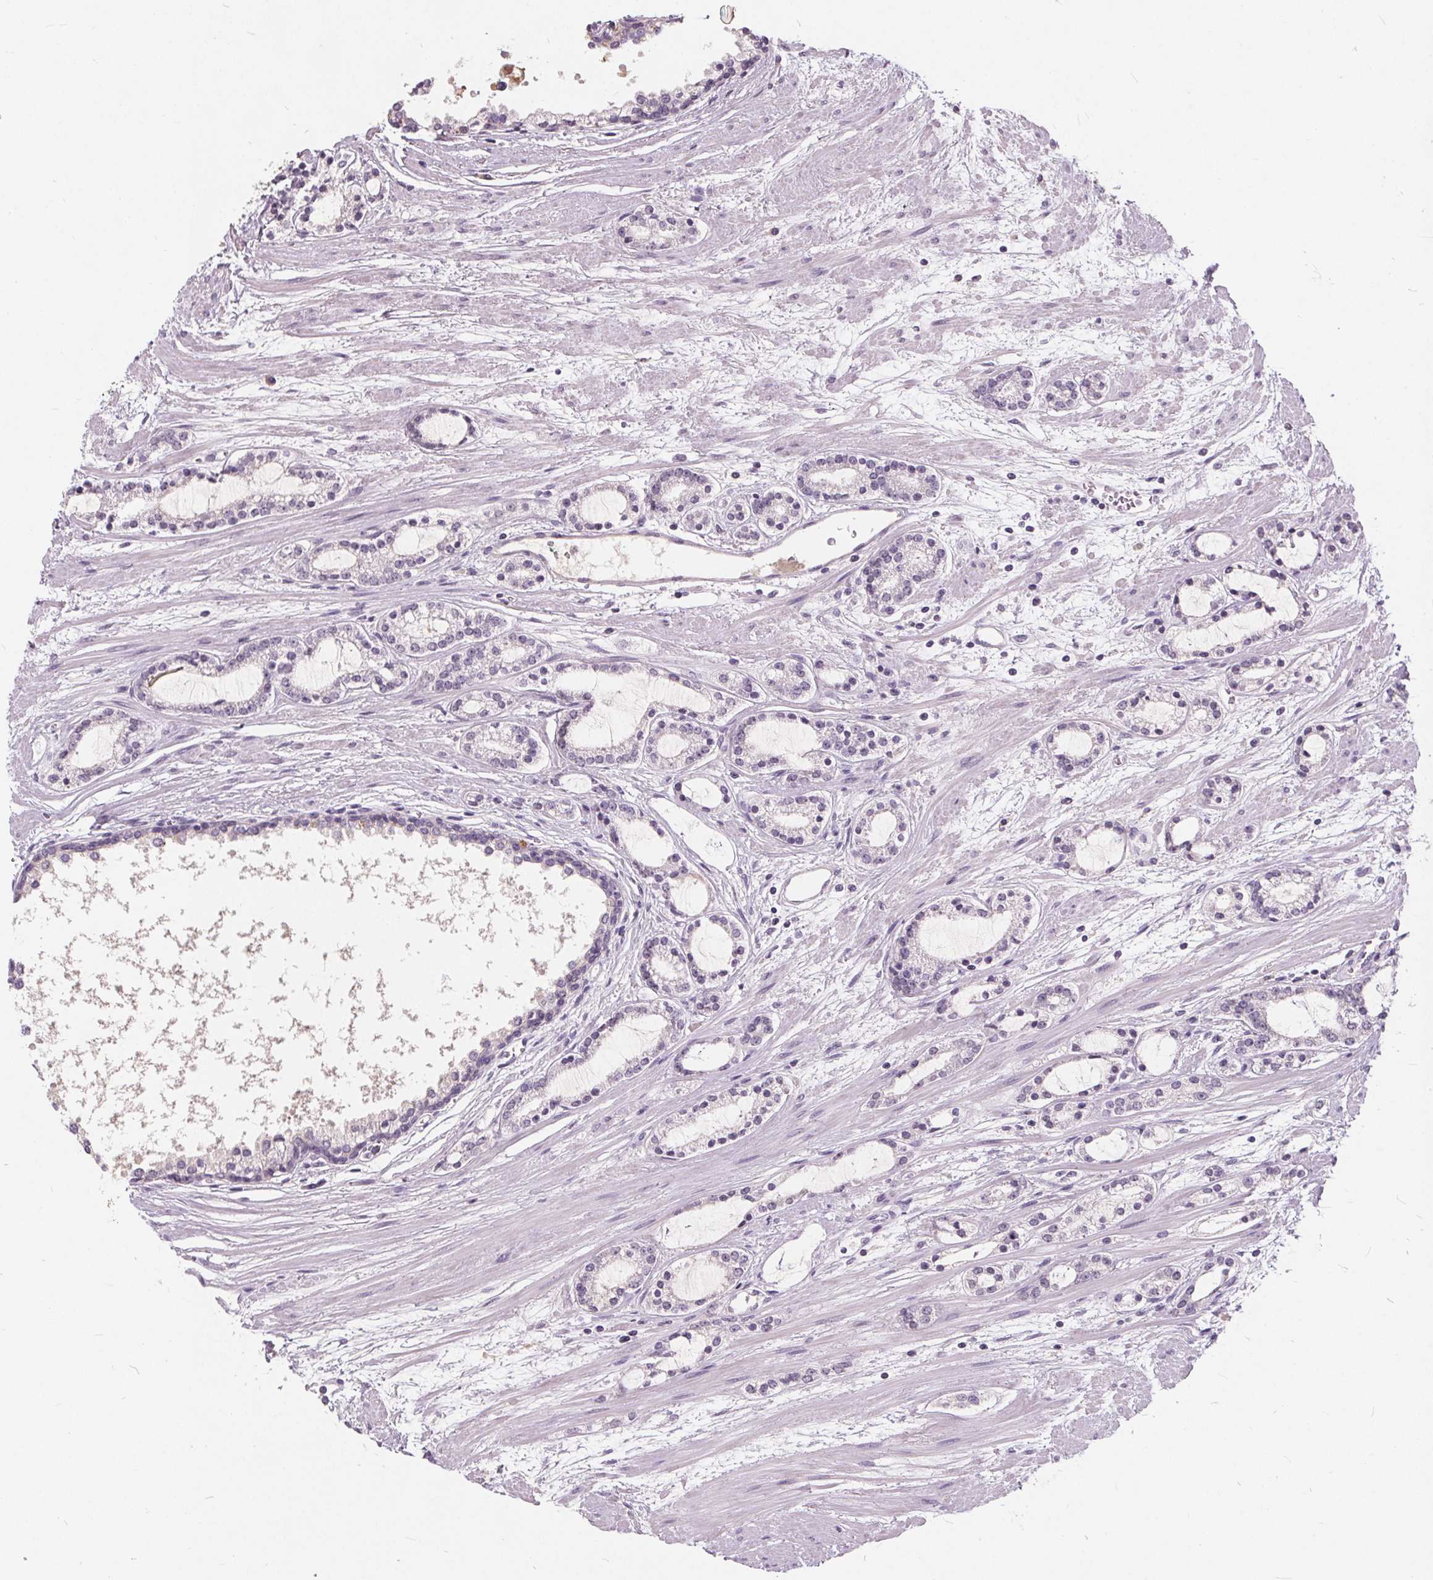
{"staining": {"intensity": "negative", "quantity": "none", "location": "none"}, "tissue": "prostate cancer", "cell_type": "Tumor cells", "image_type": "cancer", "snomed": [{"axis": "morphology", "description": "Adenocarcinoma, Medium grade"}, {"axis": "topography", "description": "Prostate"}], "caption": "Histopathology image shows no protein expression in tumor cells of prostate medium-grade adenocarcinoma tissue. The staining is performed using DAB brown chromogen with nuclei counter-stained in using hematoxylin.", "gene": "PLA2G2E", "patient": {"sex": "male", "age": 57}}